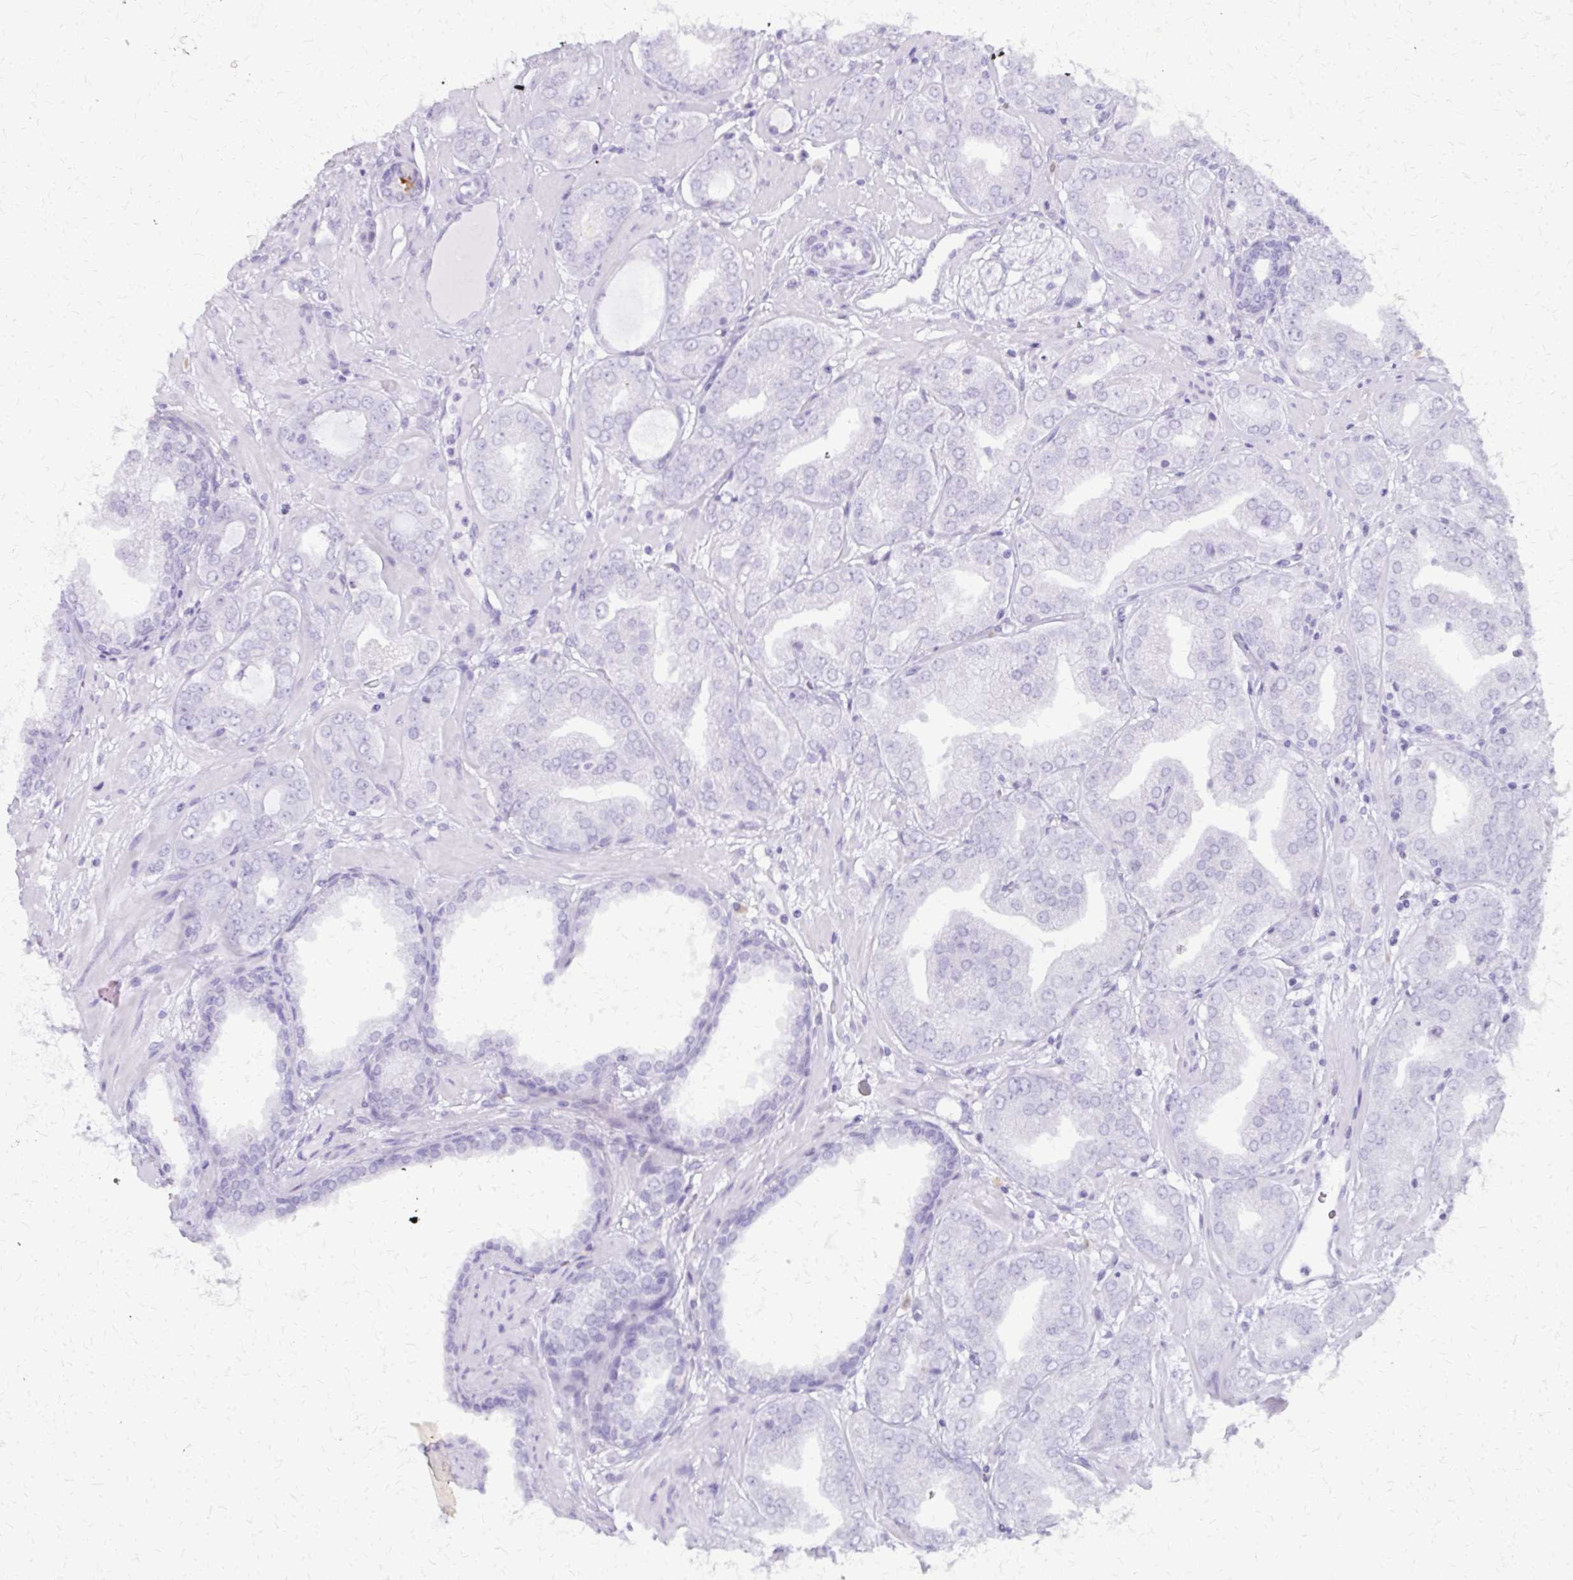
{"staining": {"intensity": "negative", "quantity": "none", "location": "none"}, "tissue": "prostate cancer", "cell_type": "Tumor cells", "image_type": "cancer", "snomed": [{"axis": "morphology", "description": "Adenocarcinoma, Low grade"}, {"axis": "topography", "description": "Prostate"}], "caption": "High power microscopy photomicrograph of an IHC photomicrograph of prostate cancer, revealing no significant expression in tumor cells.", "gene": "FAM162B", "patient": {"sex": "male", "age": 60}}